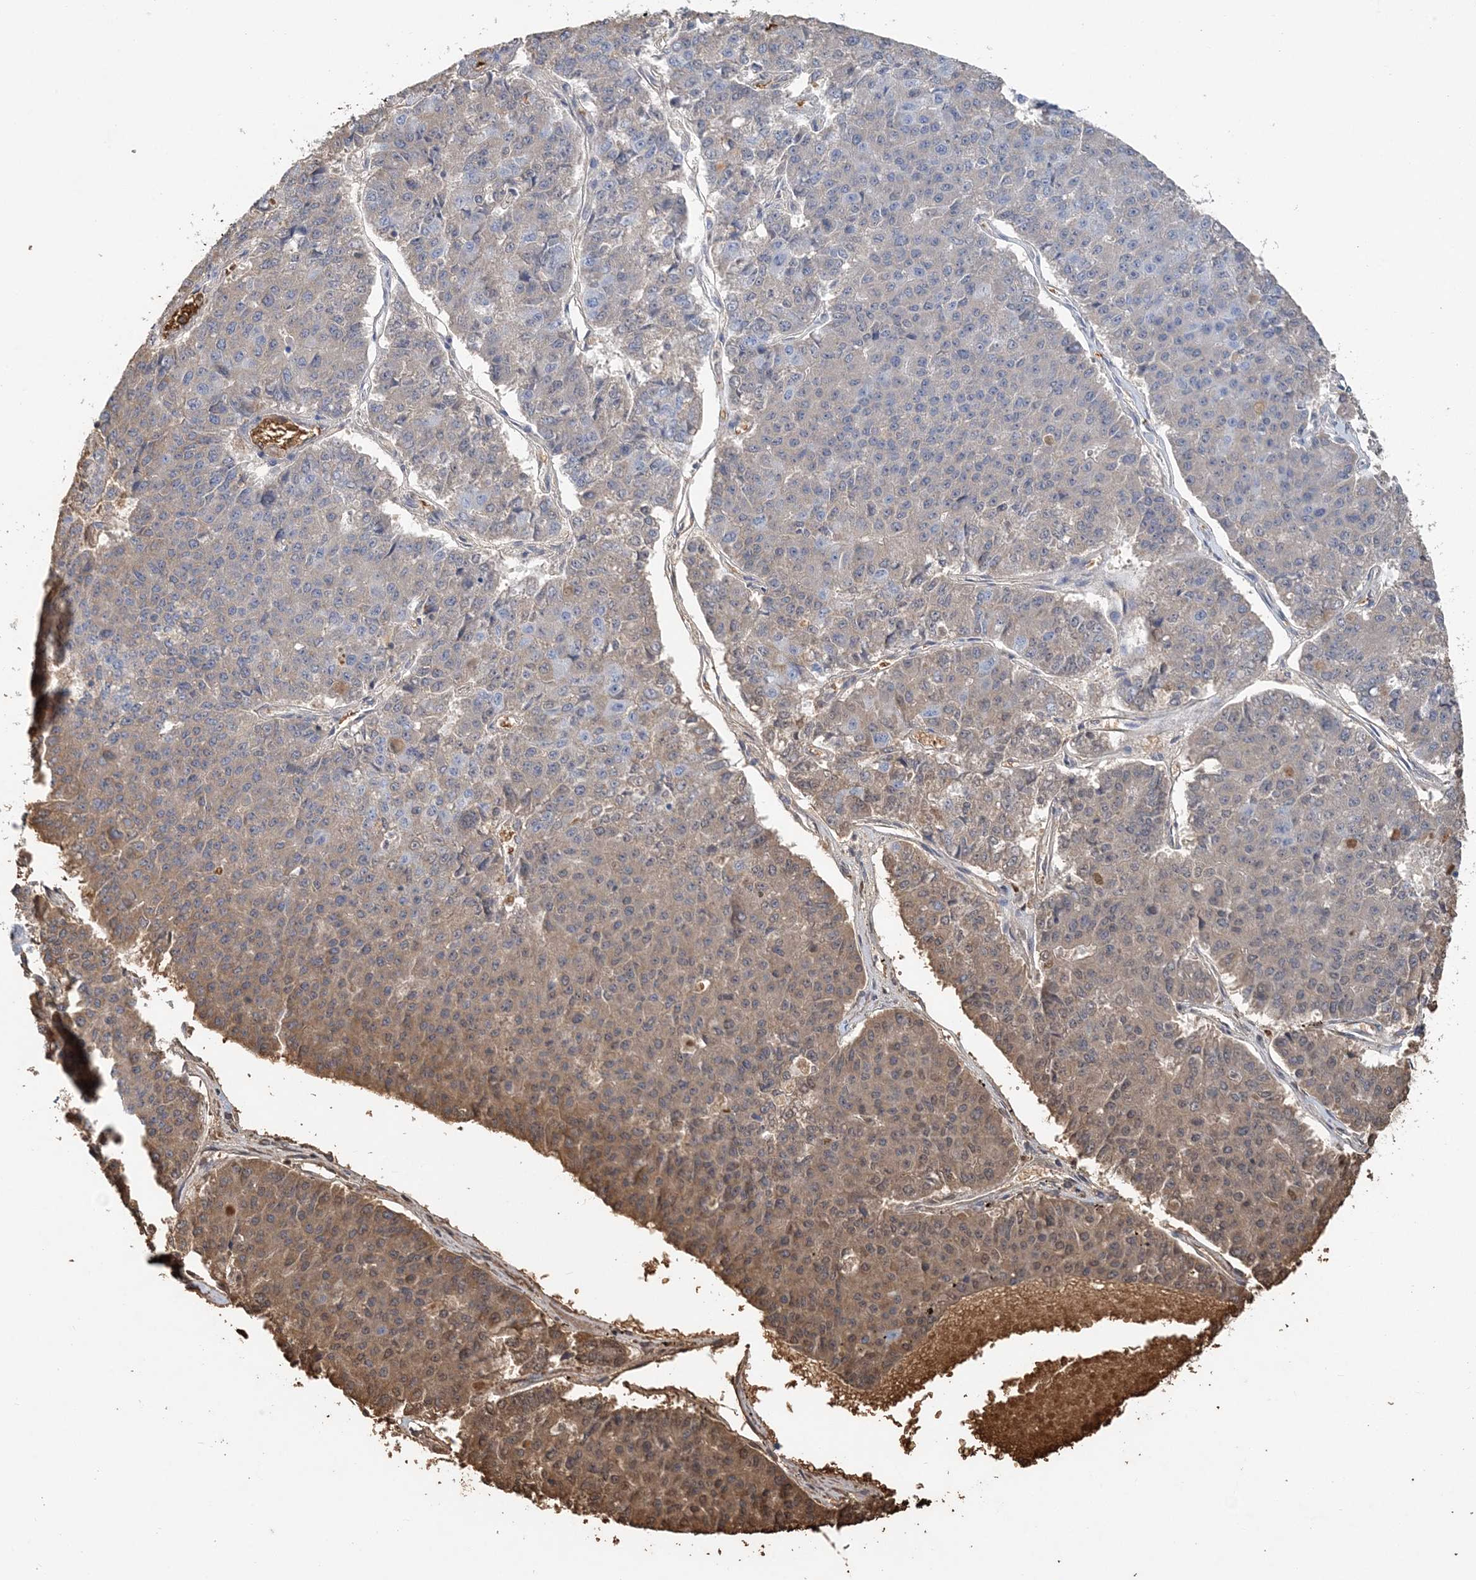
{"staining": {"intensity": "moderate", "quantity": "<25%", "location": "cytoplasmic/membranous"}, "tissue": "pancreatic cancer", "cell_type": "Tumor cells", "image_type": "cancer", "snomed": [{"axis": "morphology", "description": "Adenocarcinoma, NOS"}, {"axis": "topography", "description": "Pancreas"}], "caption": "A high-resolution photomicrograph shows IHC staining of pancreatic adenocarcinoma, which demonstrates moderate cytoplasmic/membranous positivity in about <25% of tumor cells.", "gene": "HBD", "patient": {"sex": "male", "age": 50}}